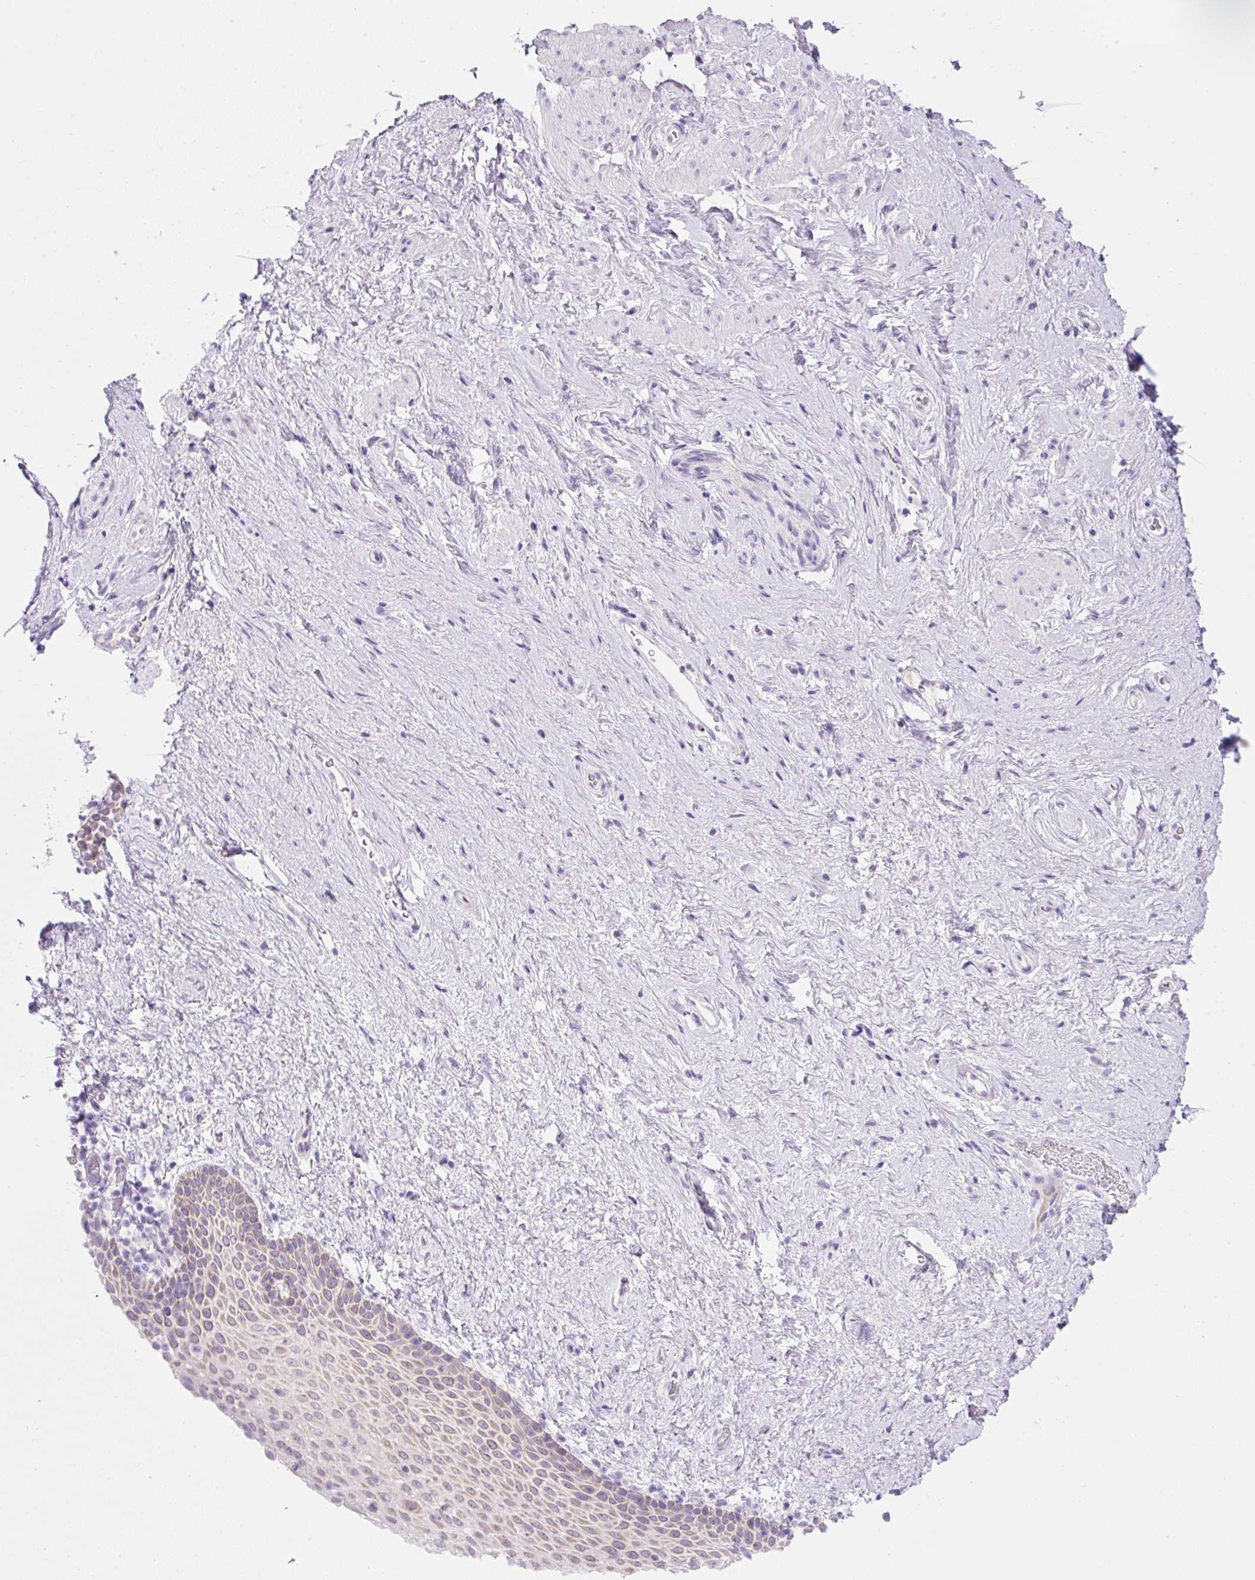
{"staining": {"intensity": "weak", "quantity": "<25%", "location": "cytoplasmic/membranous"}, "tissue": "vagina", "cell_type": "Squamous epithelial cells", "image_type": "normal", "snomed": [{"axis": "morphology", "description": "Normal tissue, NOS"}, {"axis": "topography", "description": "Vagina"}], "caption": "DAB immunohistochemical staining of benign human vagina displays no significant positivity in squamous epithelial cells. (IHC, brightfield microscopy, high magnification).", "gene": "ZNF121", "patient": {"sex": "female", "age": 61}}